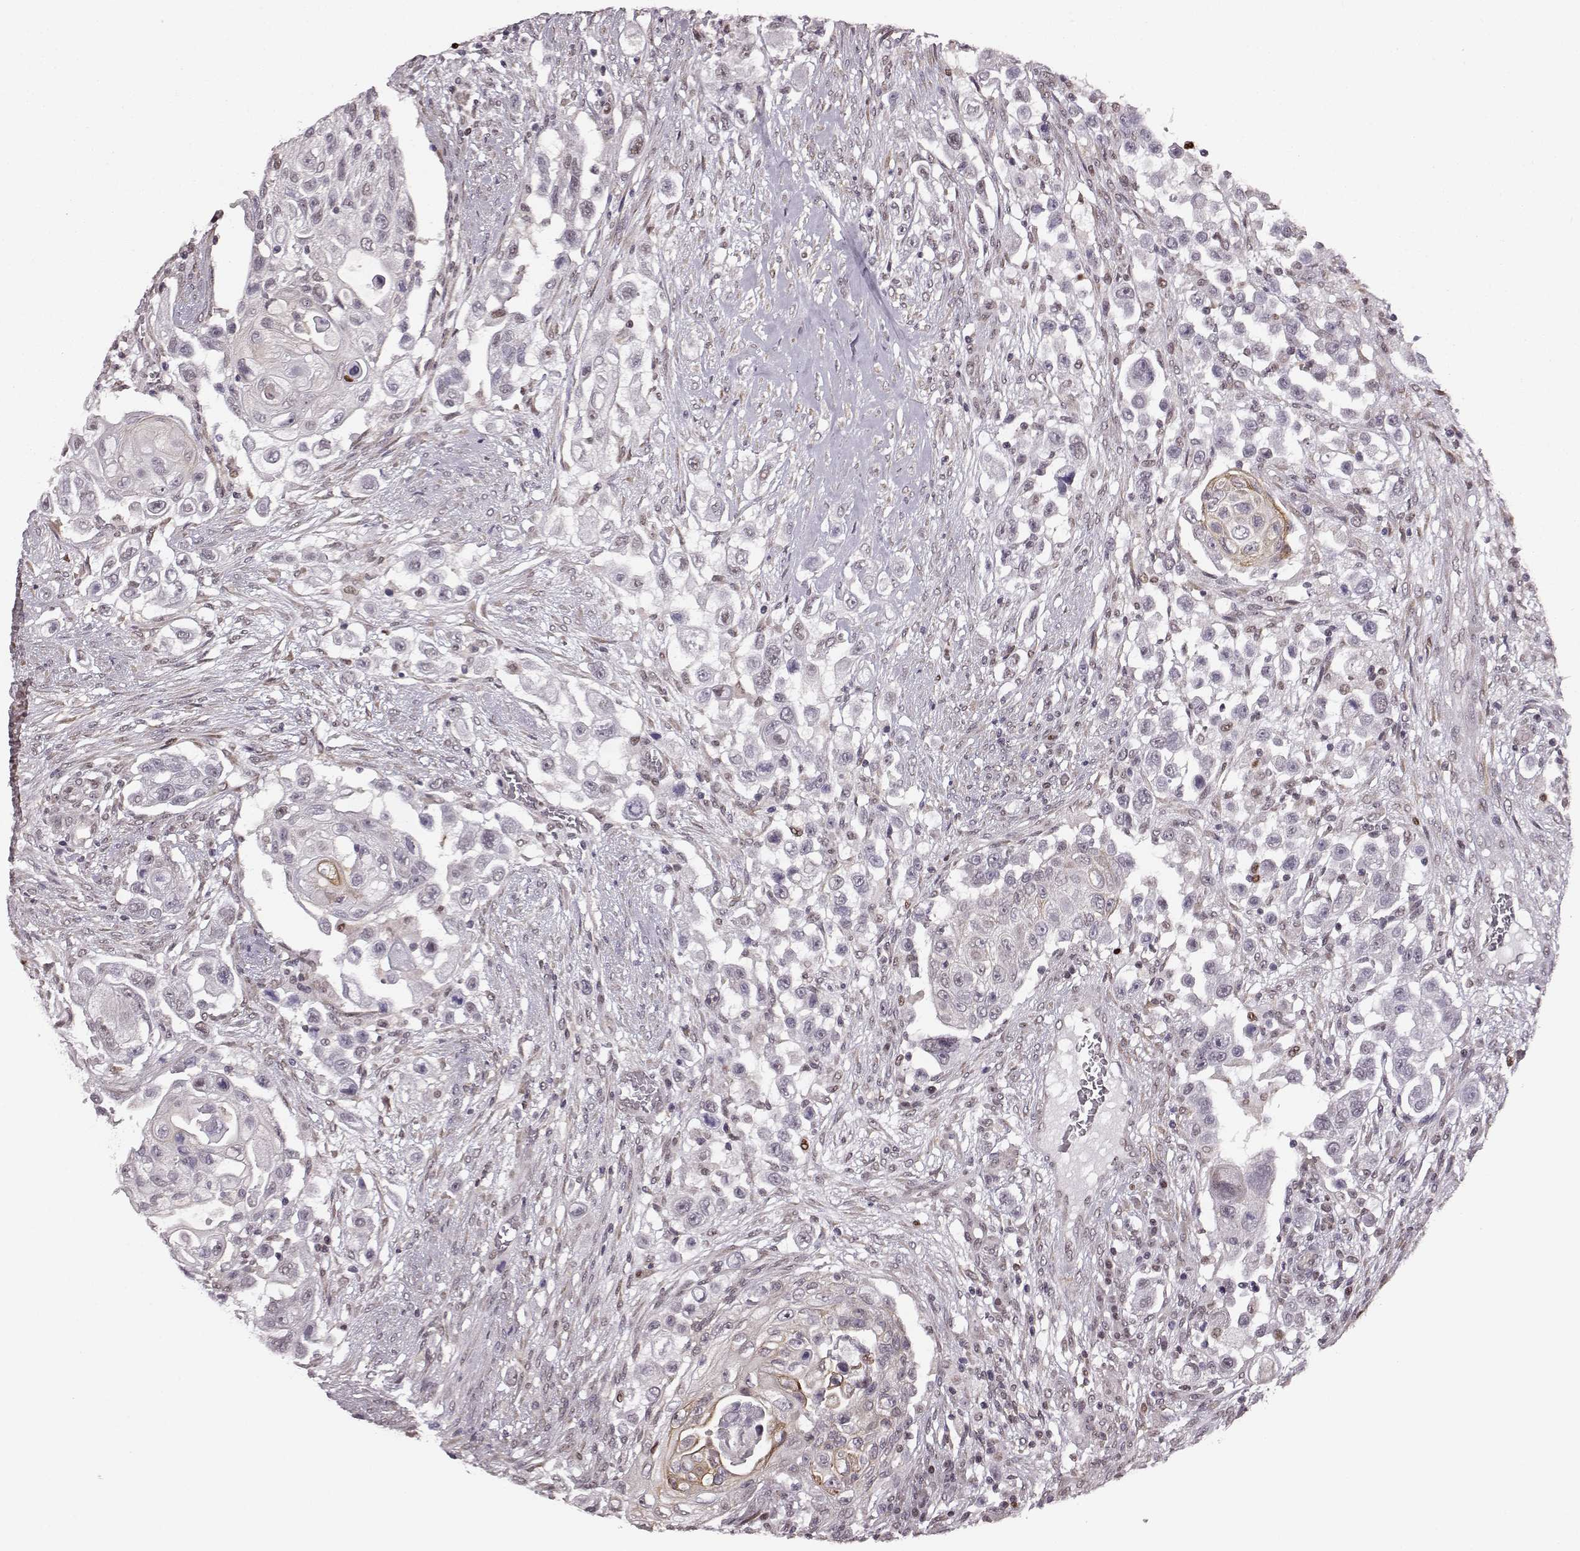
{"staining": {"intensity": "weak", "quantity": "<25%", "location": "nuclear"}, "tissue": "urothelial cancer", "cell_type": "Tumor cells", "image_type": "cancer", "snomed": [{"axis": "morphology", "description": "Urothelial carcinoma, High grade"}, {"axis": "topography", "description": "Urinary bladder"}], "caption": "The histopathology image reveals no staining of tumor cells in urothelial cancer.", "gene": "KLF6", "patient": {"sex": "female", "age": 56}}